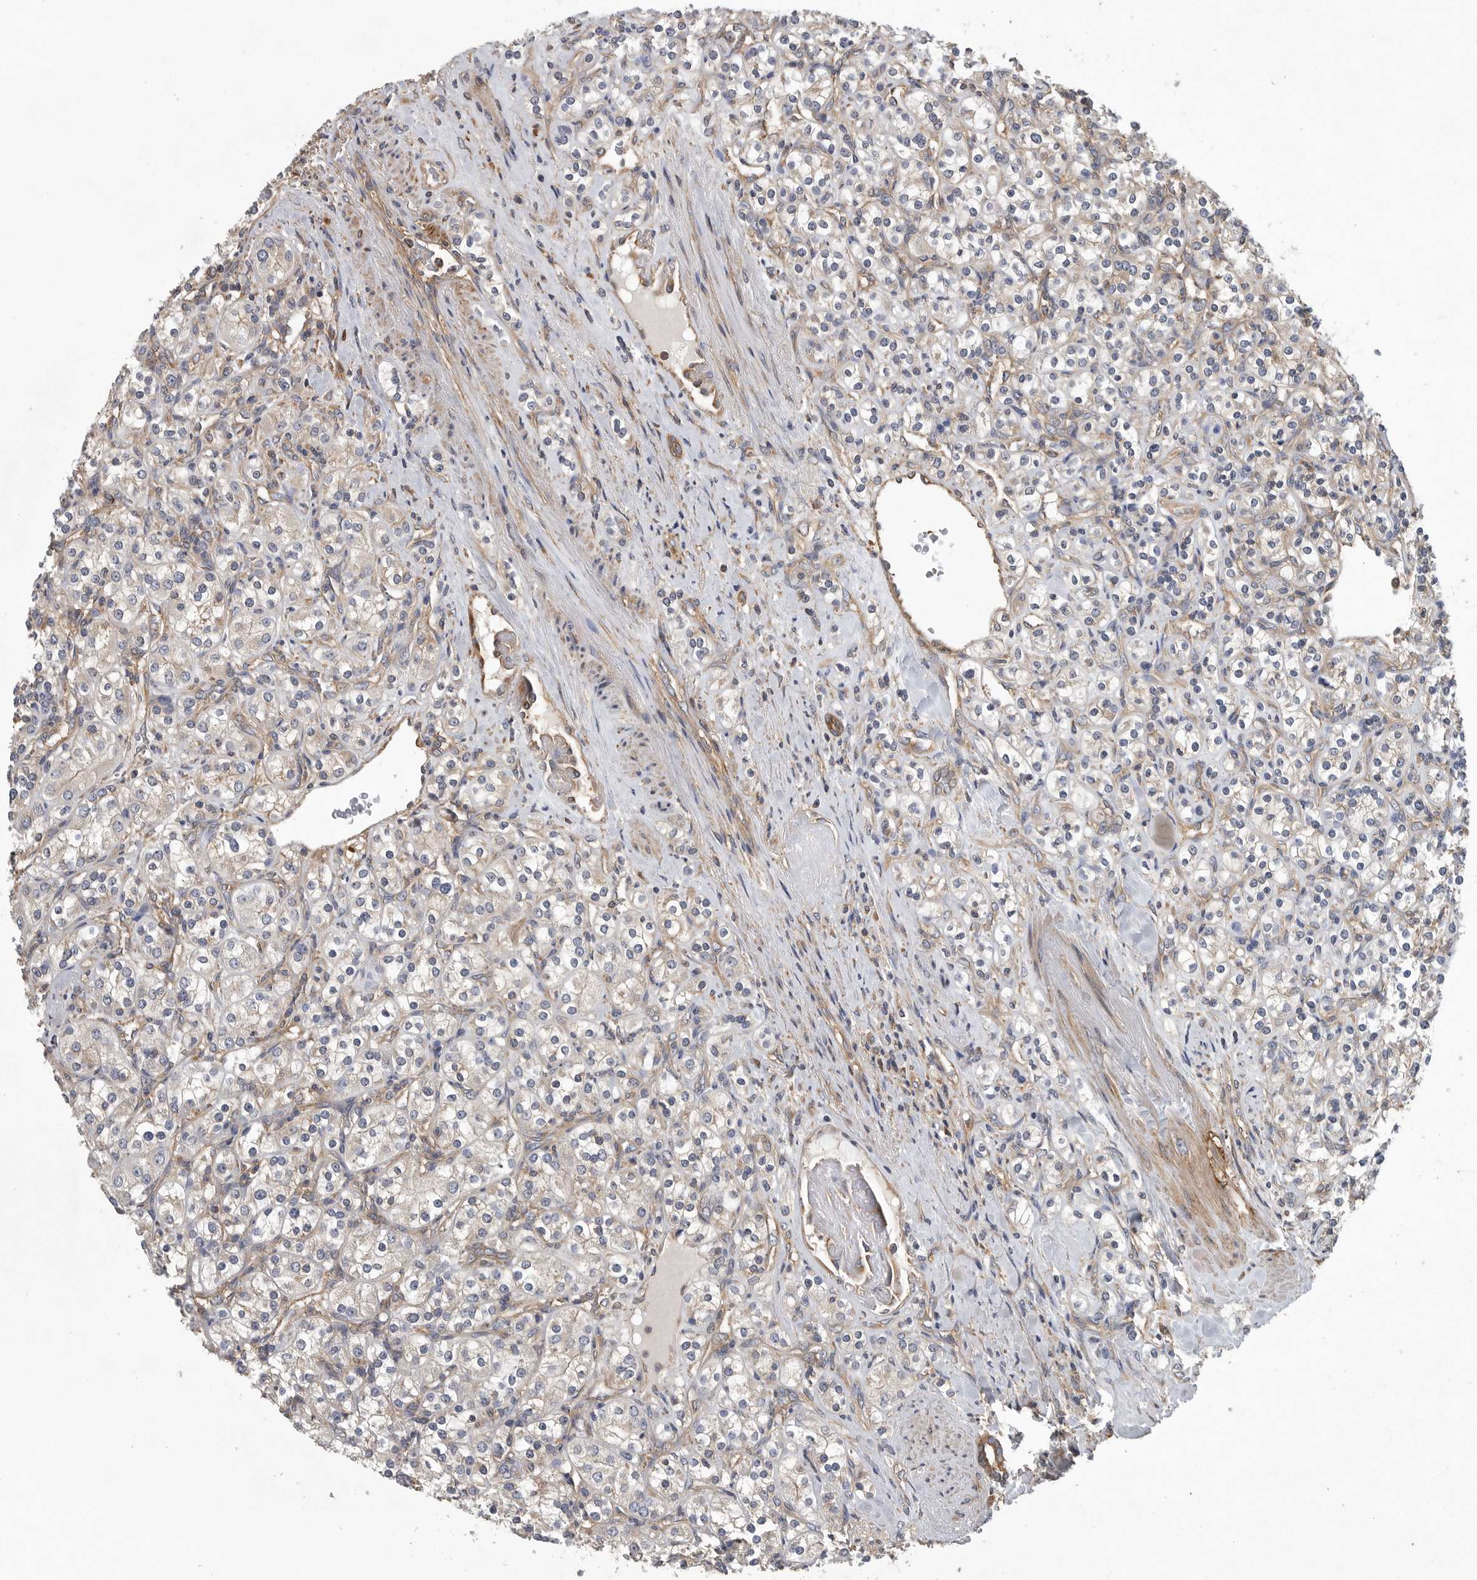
{"staining": {"intensity": "negative", "quantity": "none", "location": "none"}, "tissue": "renal cancer", "cell_type": "Tumor cells", "image_type": "cancer", "snomed": [{"axis": "morphology", "description": "Adenocarcinoma, NOS"}, {"axis": "topography", "description": "Kidney"}], "caption": "Tumor cells are negative for brown protein staining in renal adenocarcinoma. (DAB (3,3'-diaminobenzidine) immunohistochemistry (IHC) with hematoxylin counter stain).", "gene": "OXR1", "patient": {"sex": "male", "age": 77}}